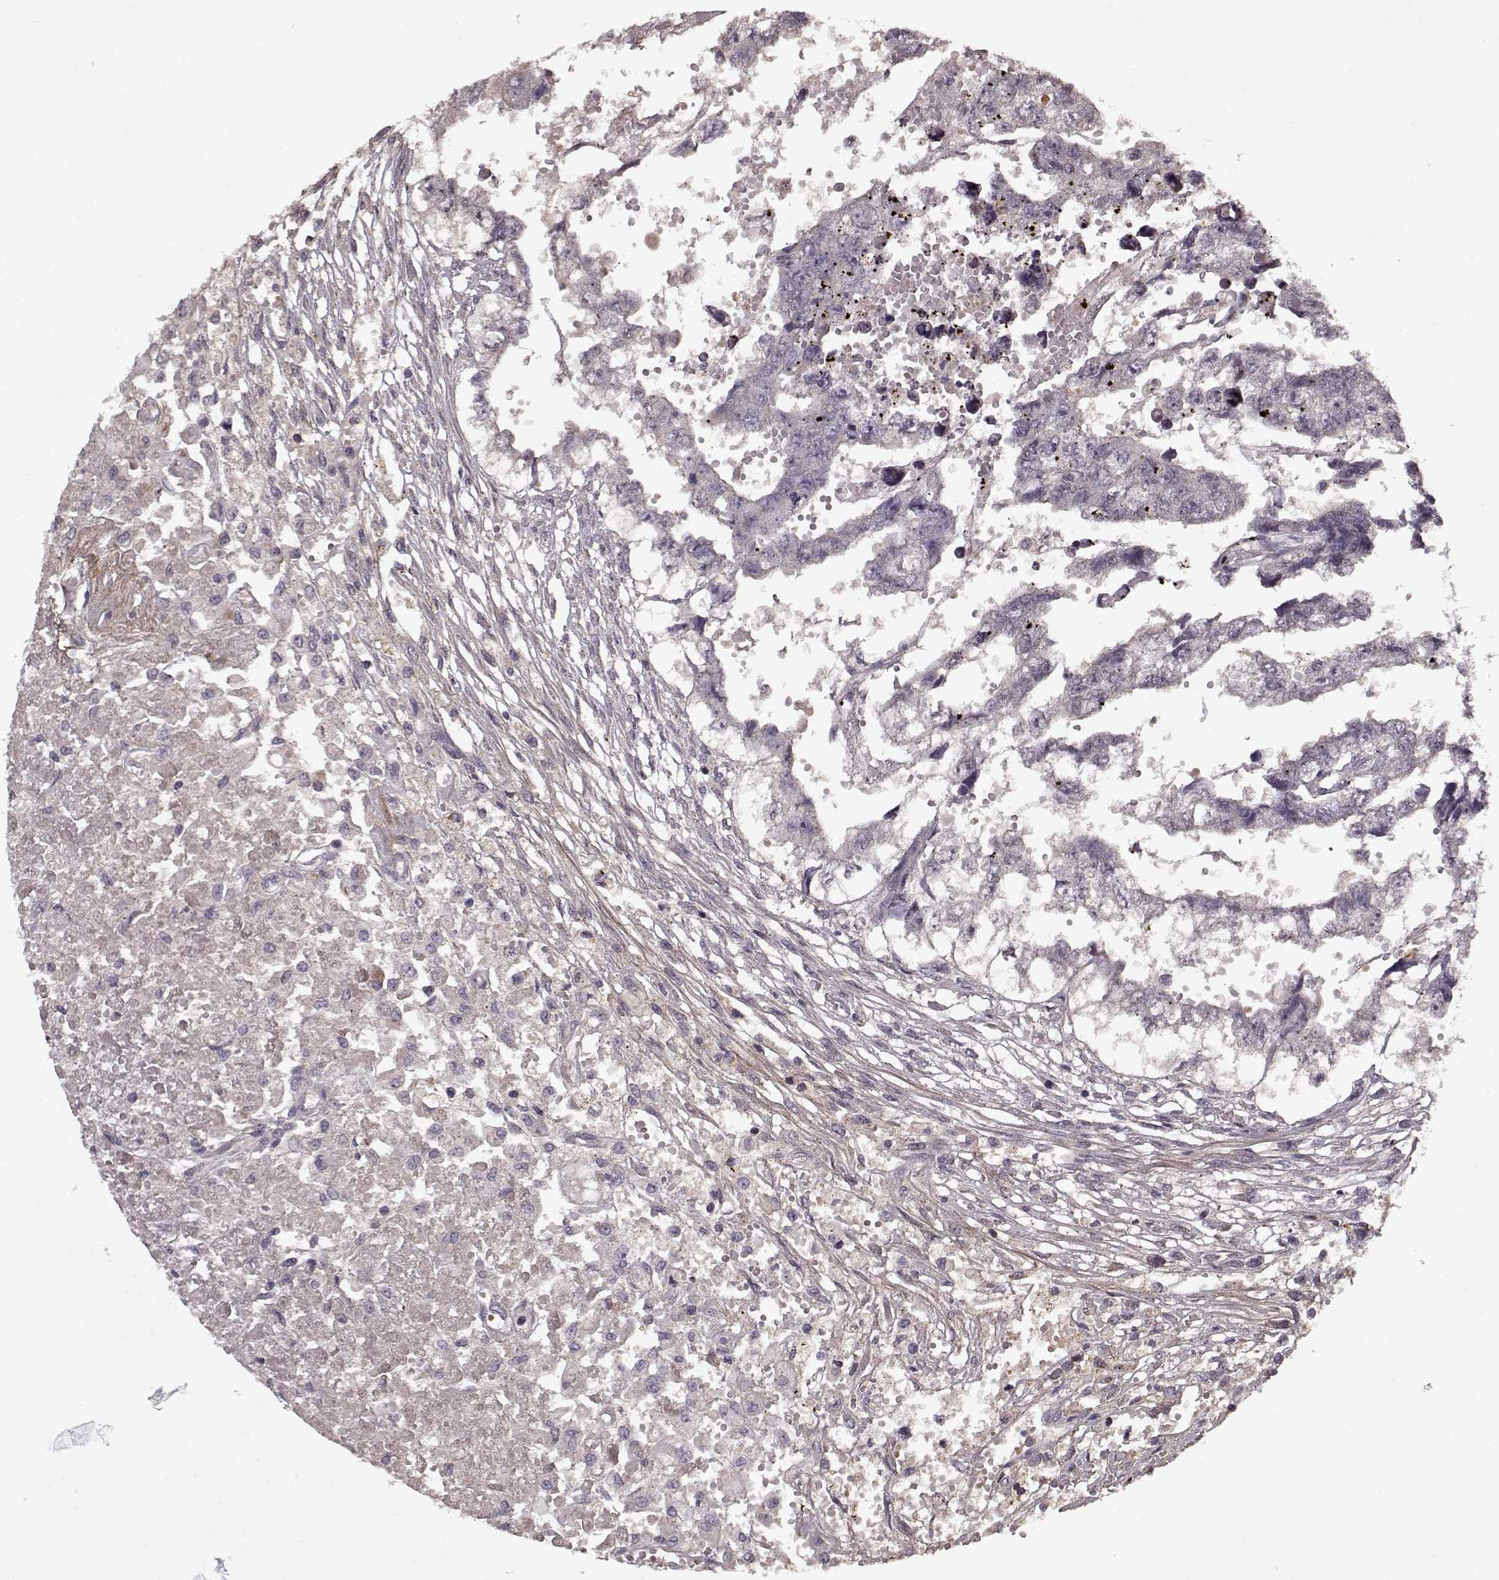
{"staining": {"intensity": "negative", "quantity": "none", "location": "none"}, "tissue": "testis cancer", "cell_type": "Tumor cells", "image_type": "cancer", "snomed": [{"axis": "morphology", "description": "Carcinoma, Embryonal, NOS"}, {"axis": "morphology", "description": "Teratoma, malignant, NOS"}, {"axis": "topography", "description": "Testis"}], "caption": "Tumor cells show no significant protein staining in testis cancer. (DAB immunohistochemistry, high magnification).", "gene": "LUM", "patient": {"sex": "male", "age": 44}}